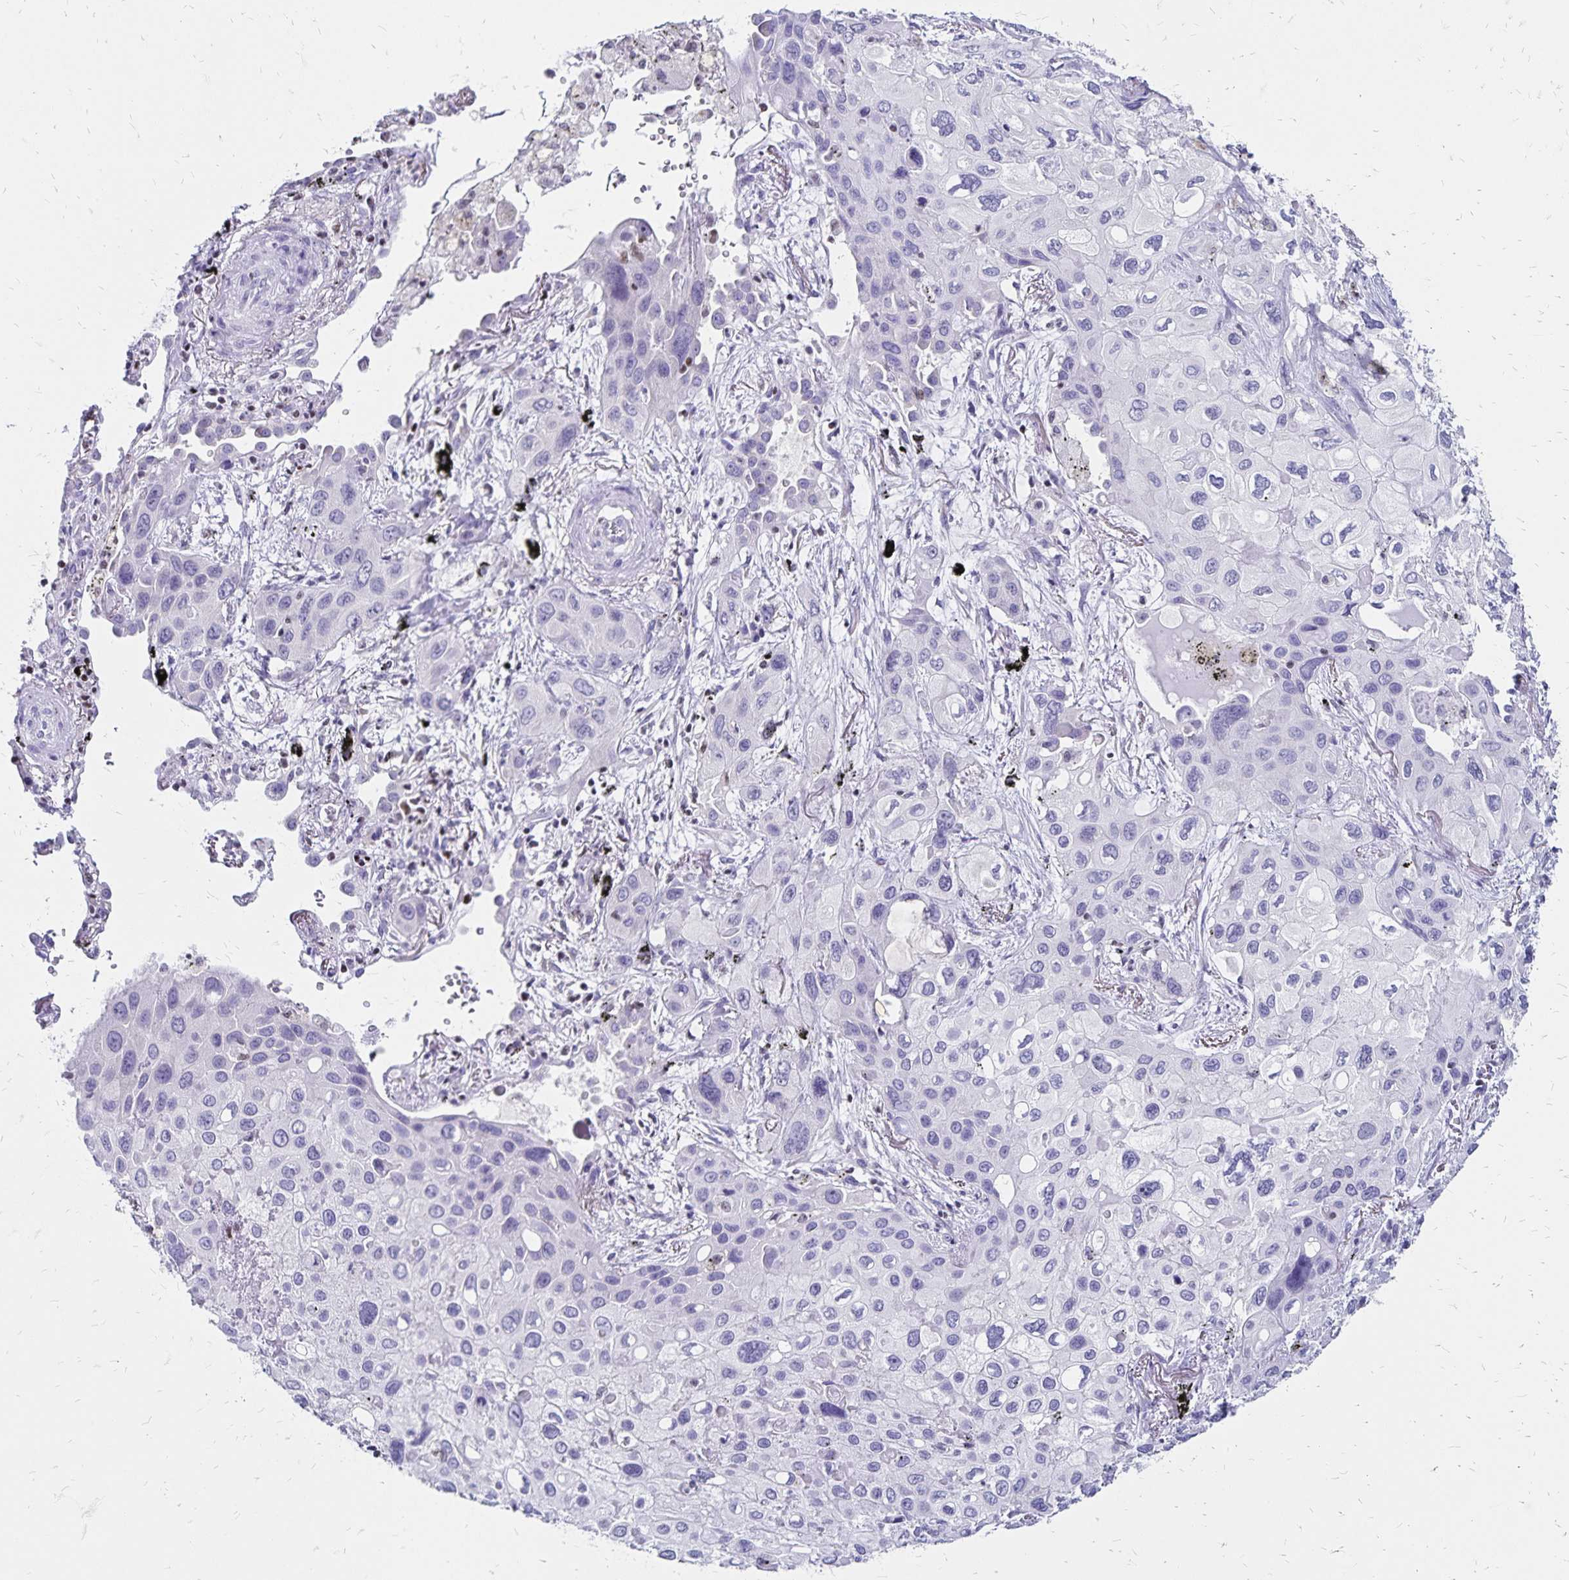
{"staining": {"intensity": "negative", "quantity": "none", "location": "none"}, "tissue": "lung cancer", "cell_type": "Tumor cells", "image_type": "cancer", "snomed": [{"axis": "morphology", "description": "Squamous cell carcinoma, NOS"}, {"axis": "morphology", "description": "Squamous cell carcinoma, metastatic, NOS"}, {"axis": "topography", "description": "Lung"}], "caption": "DAB (3,3'-diaminobenzidine) immunohistochemical staining of lung metastatic squamous cell carcinoma shows no significant staining in tumor cells.", "gene": "IKZF1", "patient": {"sex": "male", "age": 59}}